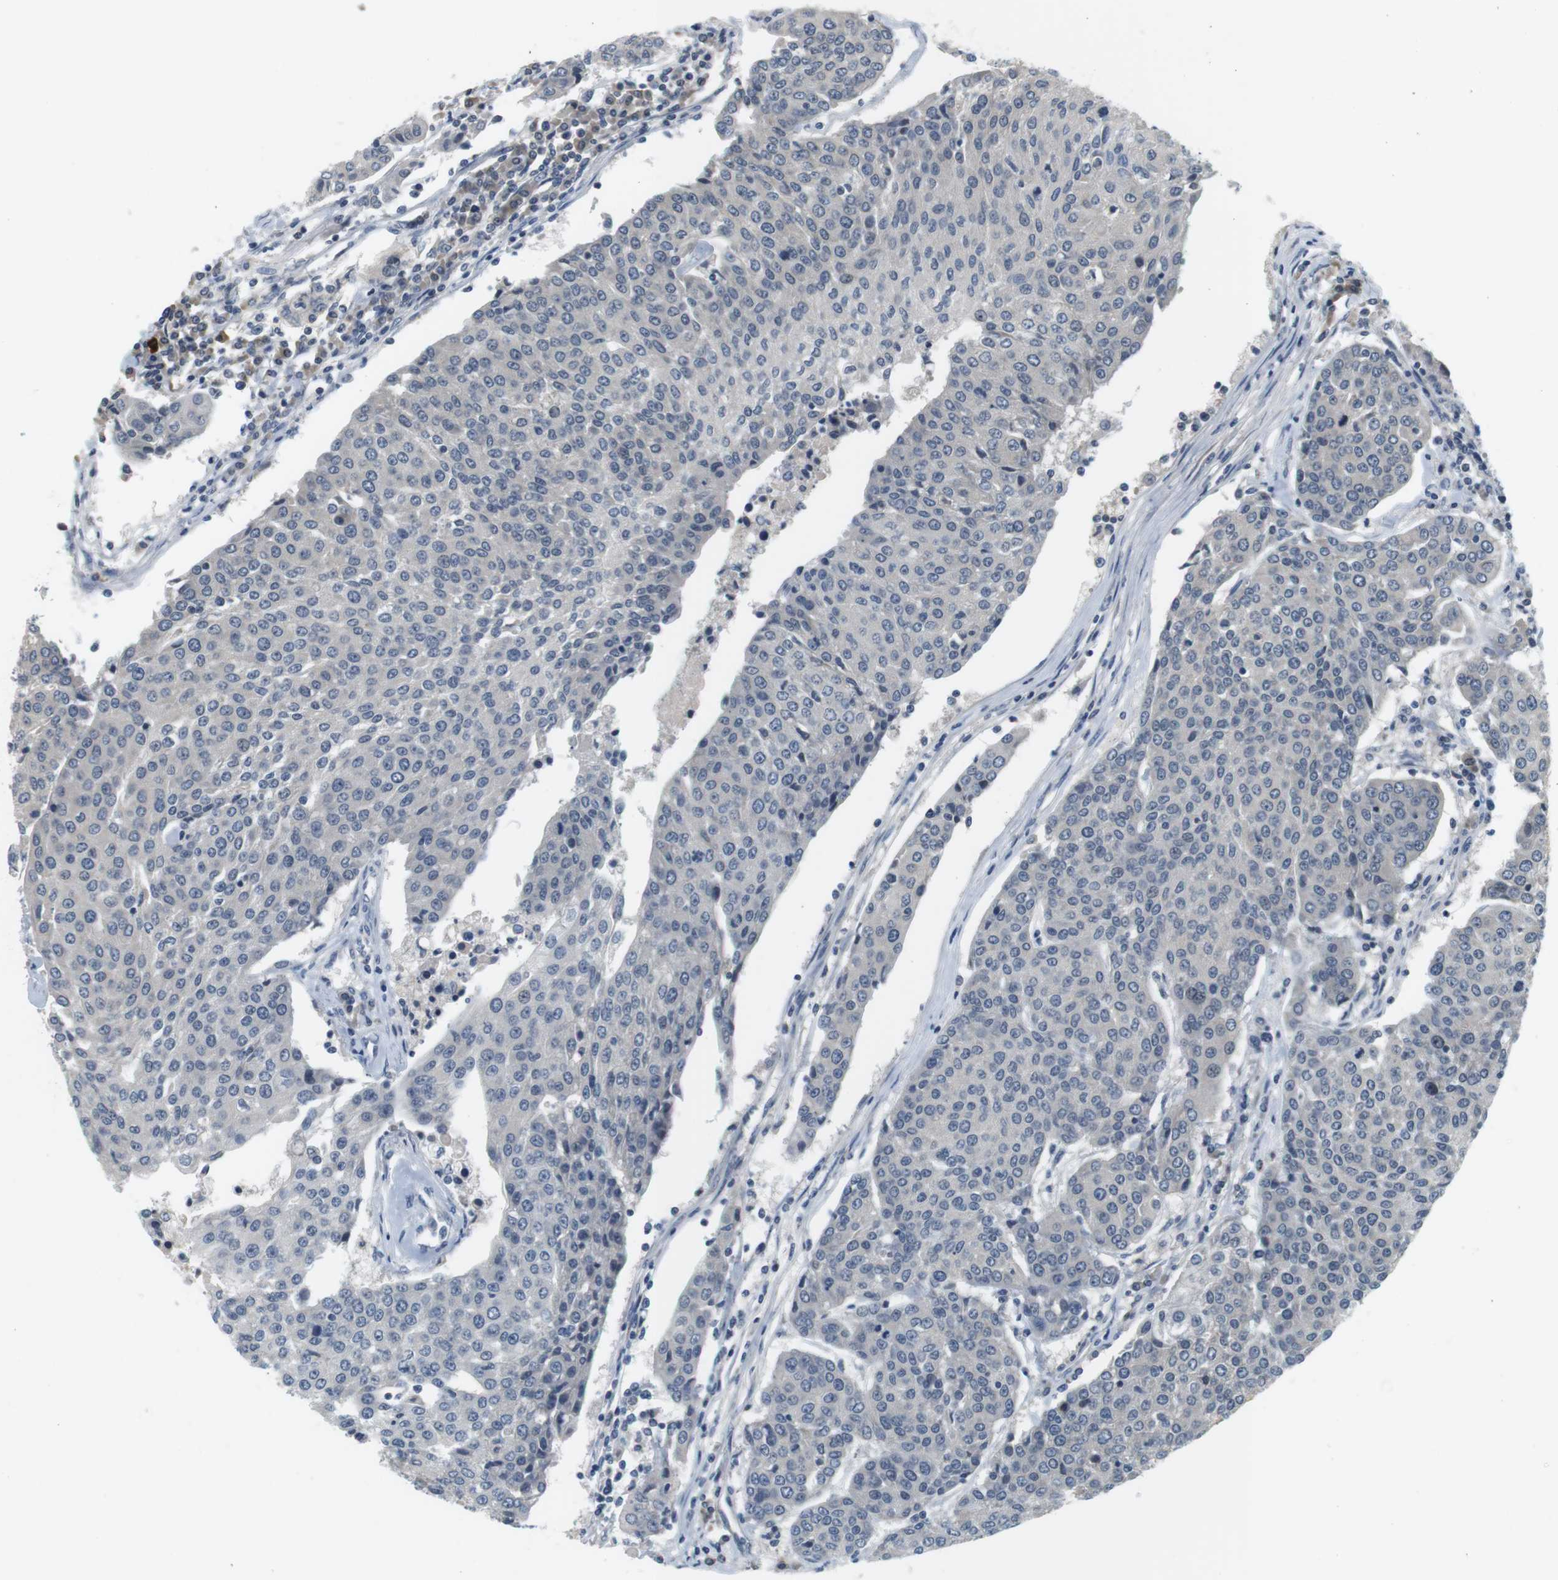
{"staining": {"intensity": "negative", "quantity": "none", "location": "none"}, "tissue": "urothelial cancer", "cell_type": "Tumor cells", "image_type": "cancer", "snomed": [{"axis": "morphology", "description": "Urothelial carcinoma, High grade"}, {"axis": "topography", "description": "Urinary bladder"}], "caption": "Tumor cells are negative for protein expression in human urothelial cancer.", "gene": "WNT7A", "patient": {"sex": "female", "age": 85}}